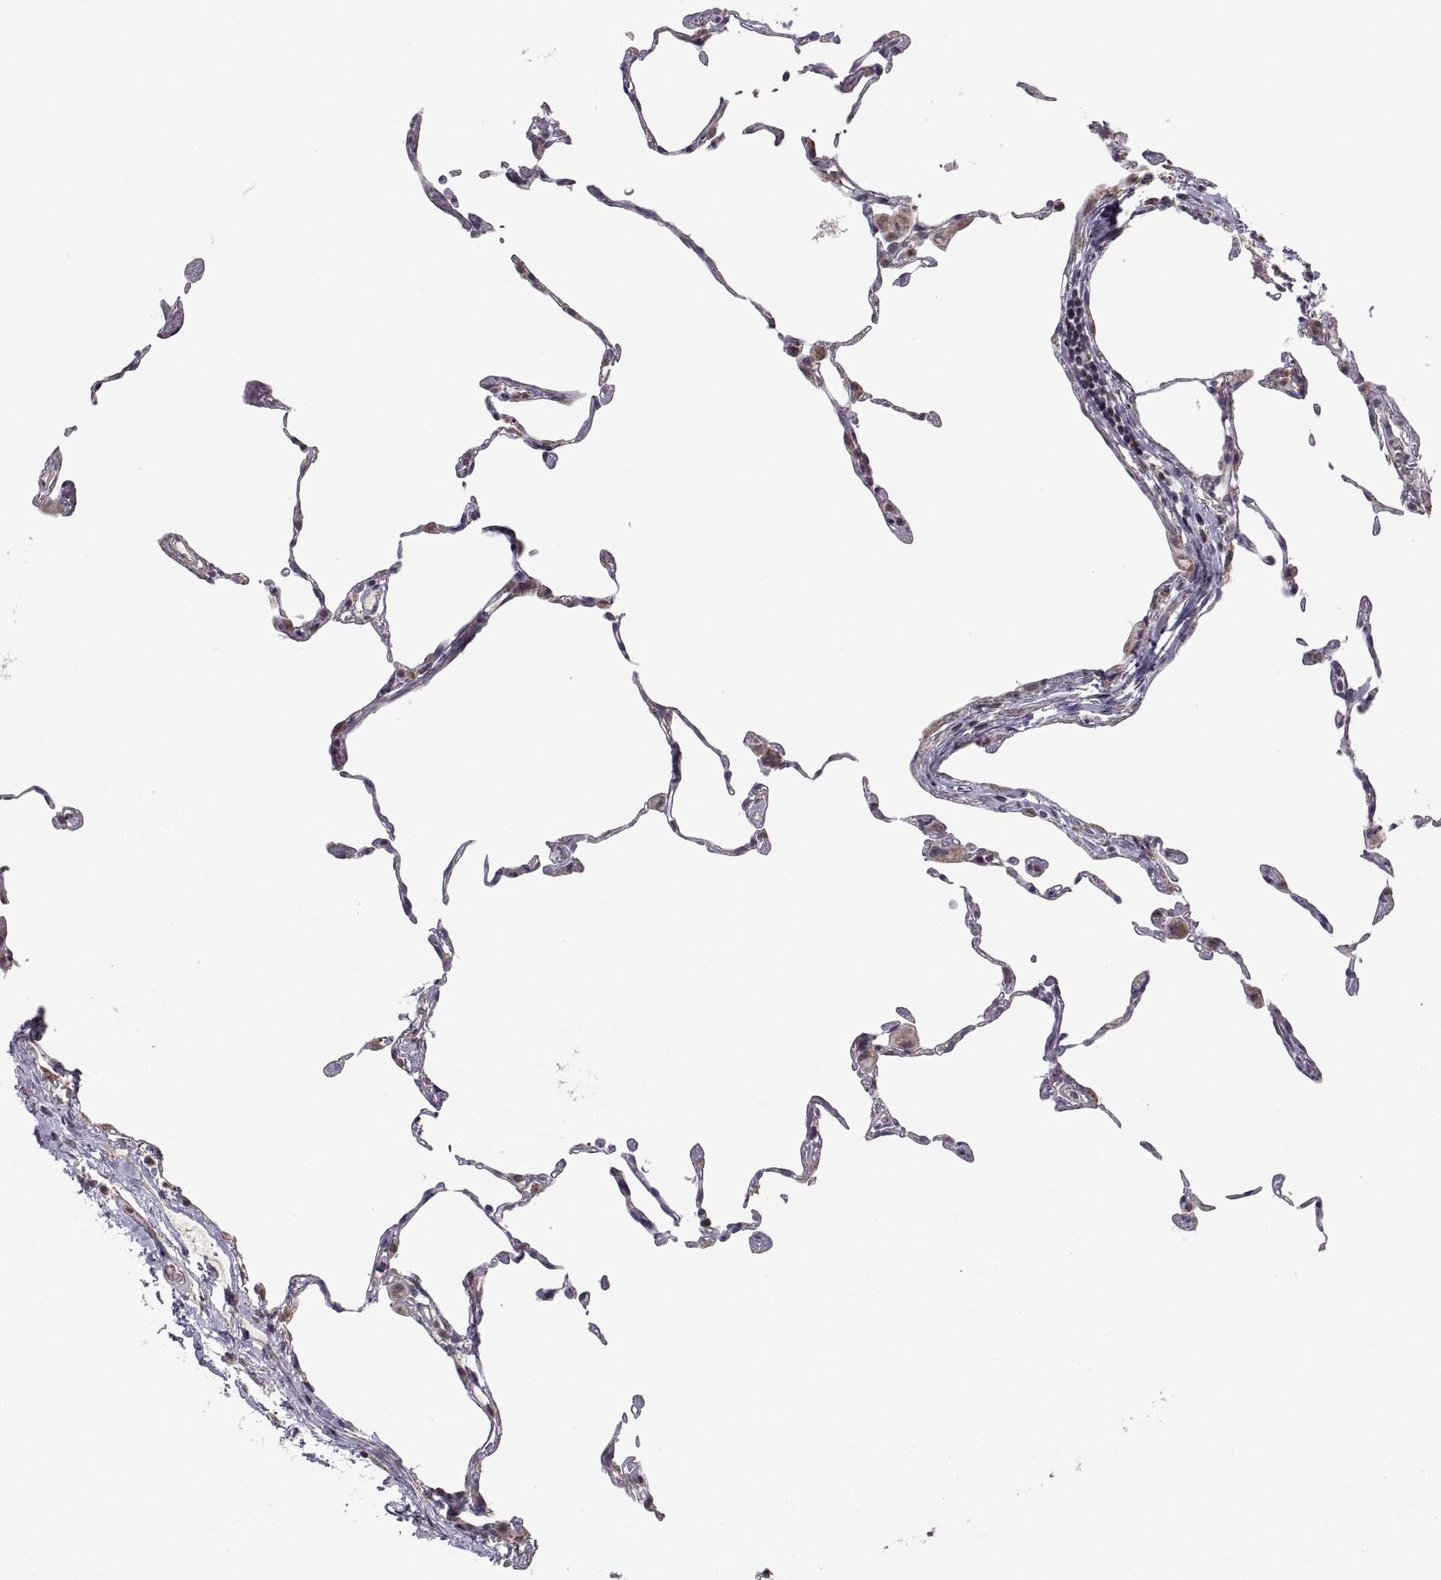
{"staining": {"intensity": "moderate", "quantity": "<25%", "location": "cytoplasmic/membranous,nuclear"}, "tissue": "lung", "cell_type": "Alveolar cells", "image_type": "normal", "snomed": [{"axis": "morphology", "description": "Normal tissue, NOS"}, {"axis": "topography", "description": "Lung"}], "caption": "This is a micrograph of IHC staining of normal lung, which shows moderate expression in the cytoplasmic/membranous,nuclear of alveolar cells.", "gene": "MANBAL", "patient": {"sex": "female", "age": 57}}